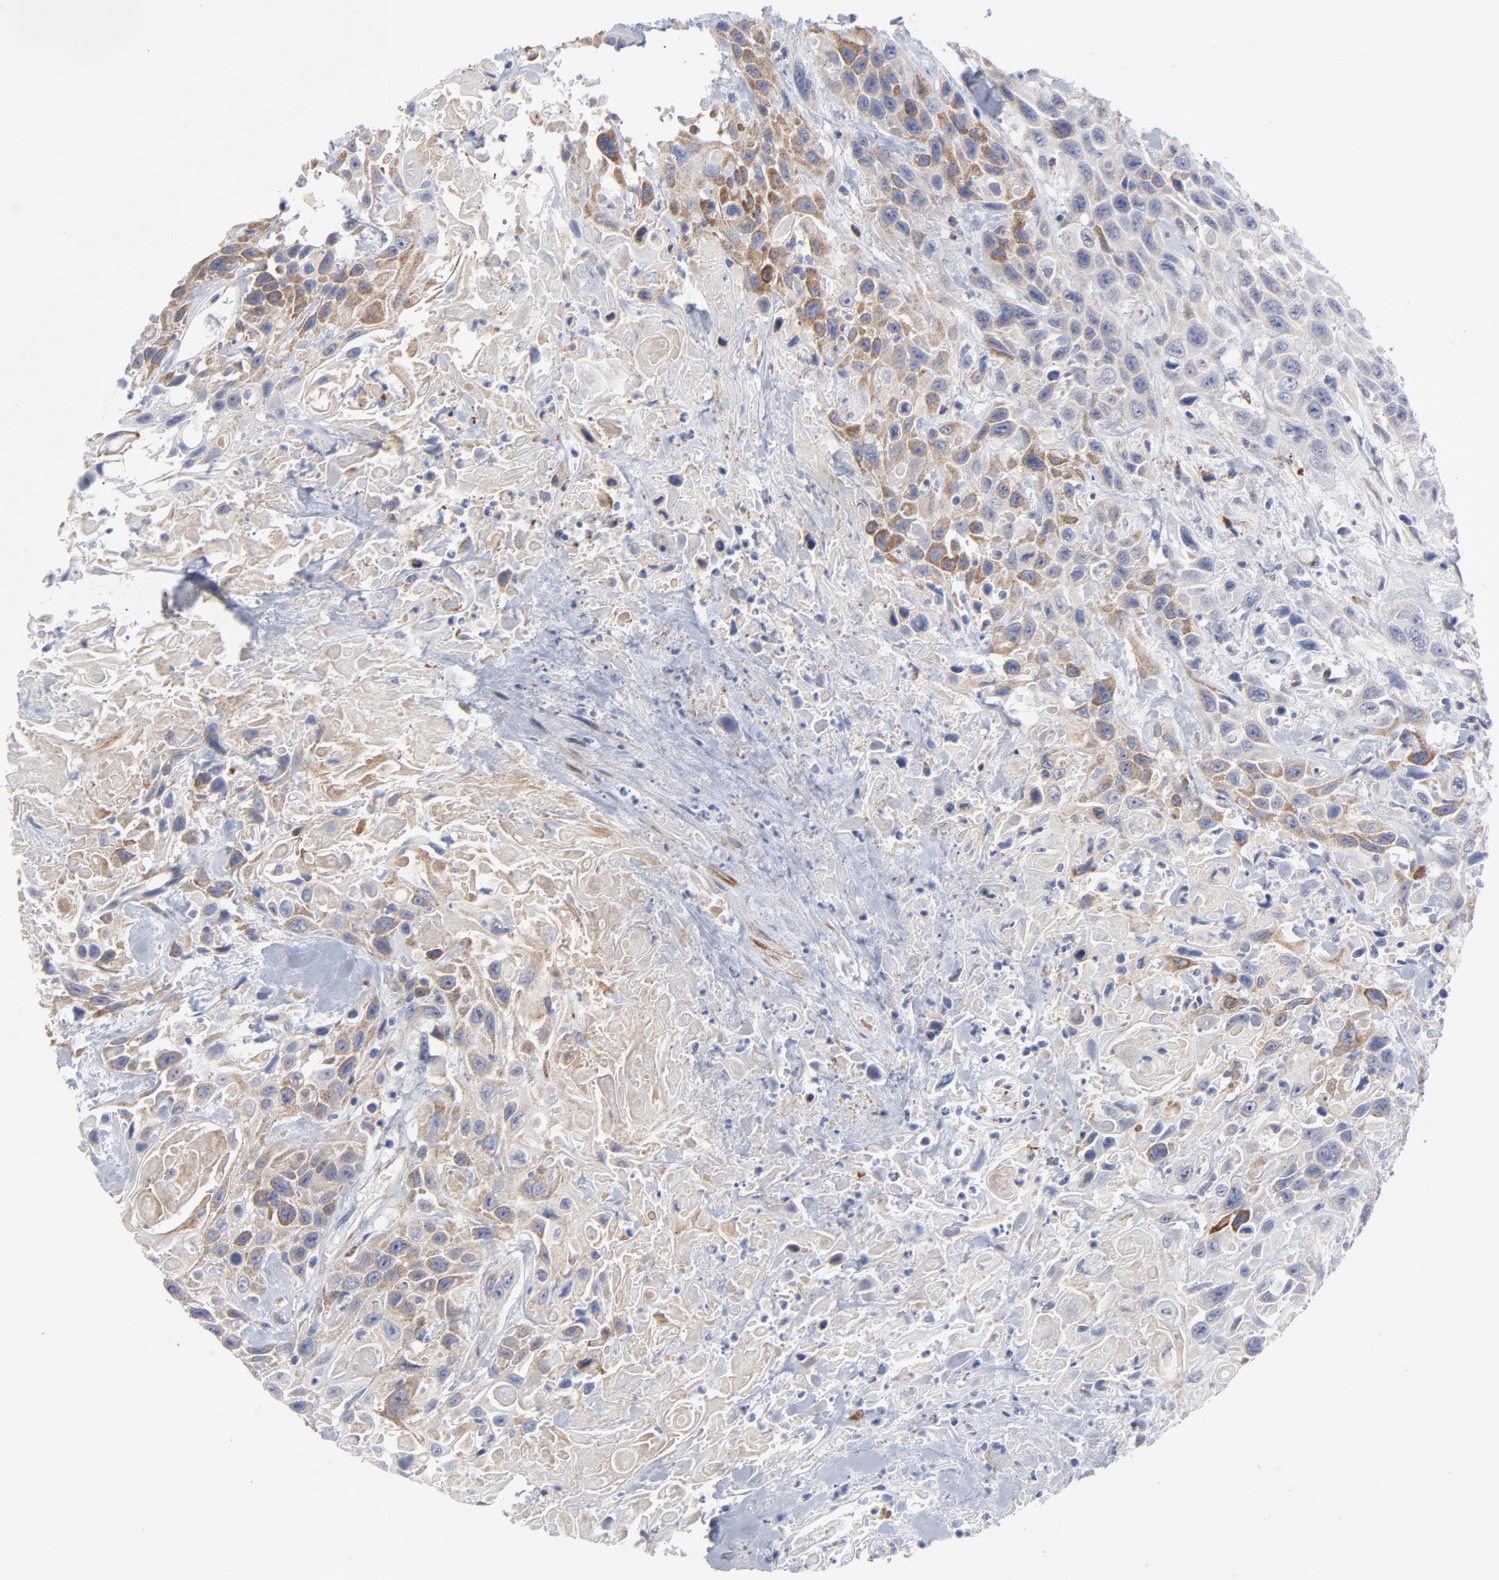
{"staining": {"intensity": "moderate", "quantity": "<25%", "location": "cytoplasmic/membranous"}, "tissue": "urothelial cancer", "cell_type": "Tumor cells", "image_type": "cancer", "snomed": [{"axis": "morphology", "description": "Urothelial carcinoma, High grade"}, {"axis": "topography", "description": "Urinary bladder"}], "caption": "This is an image of IHC staining of urothelial cancer, which shows moderate positivity in the cytoplasmic/membranous of tumor cells.", "gene": "RAPGEF3", "patient": {"sex": "female", "age": 84}}